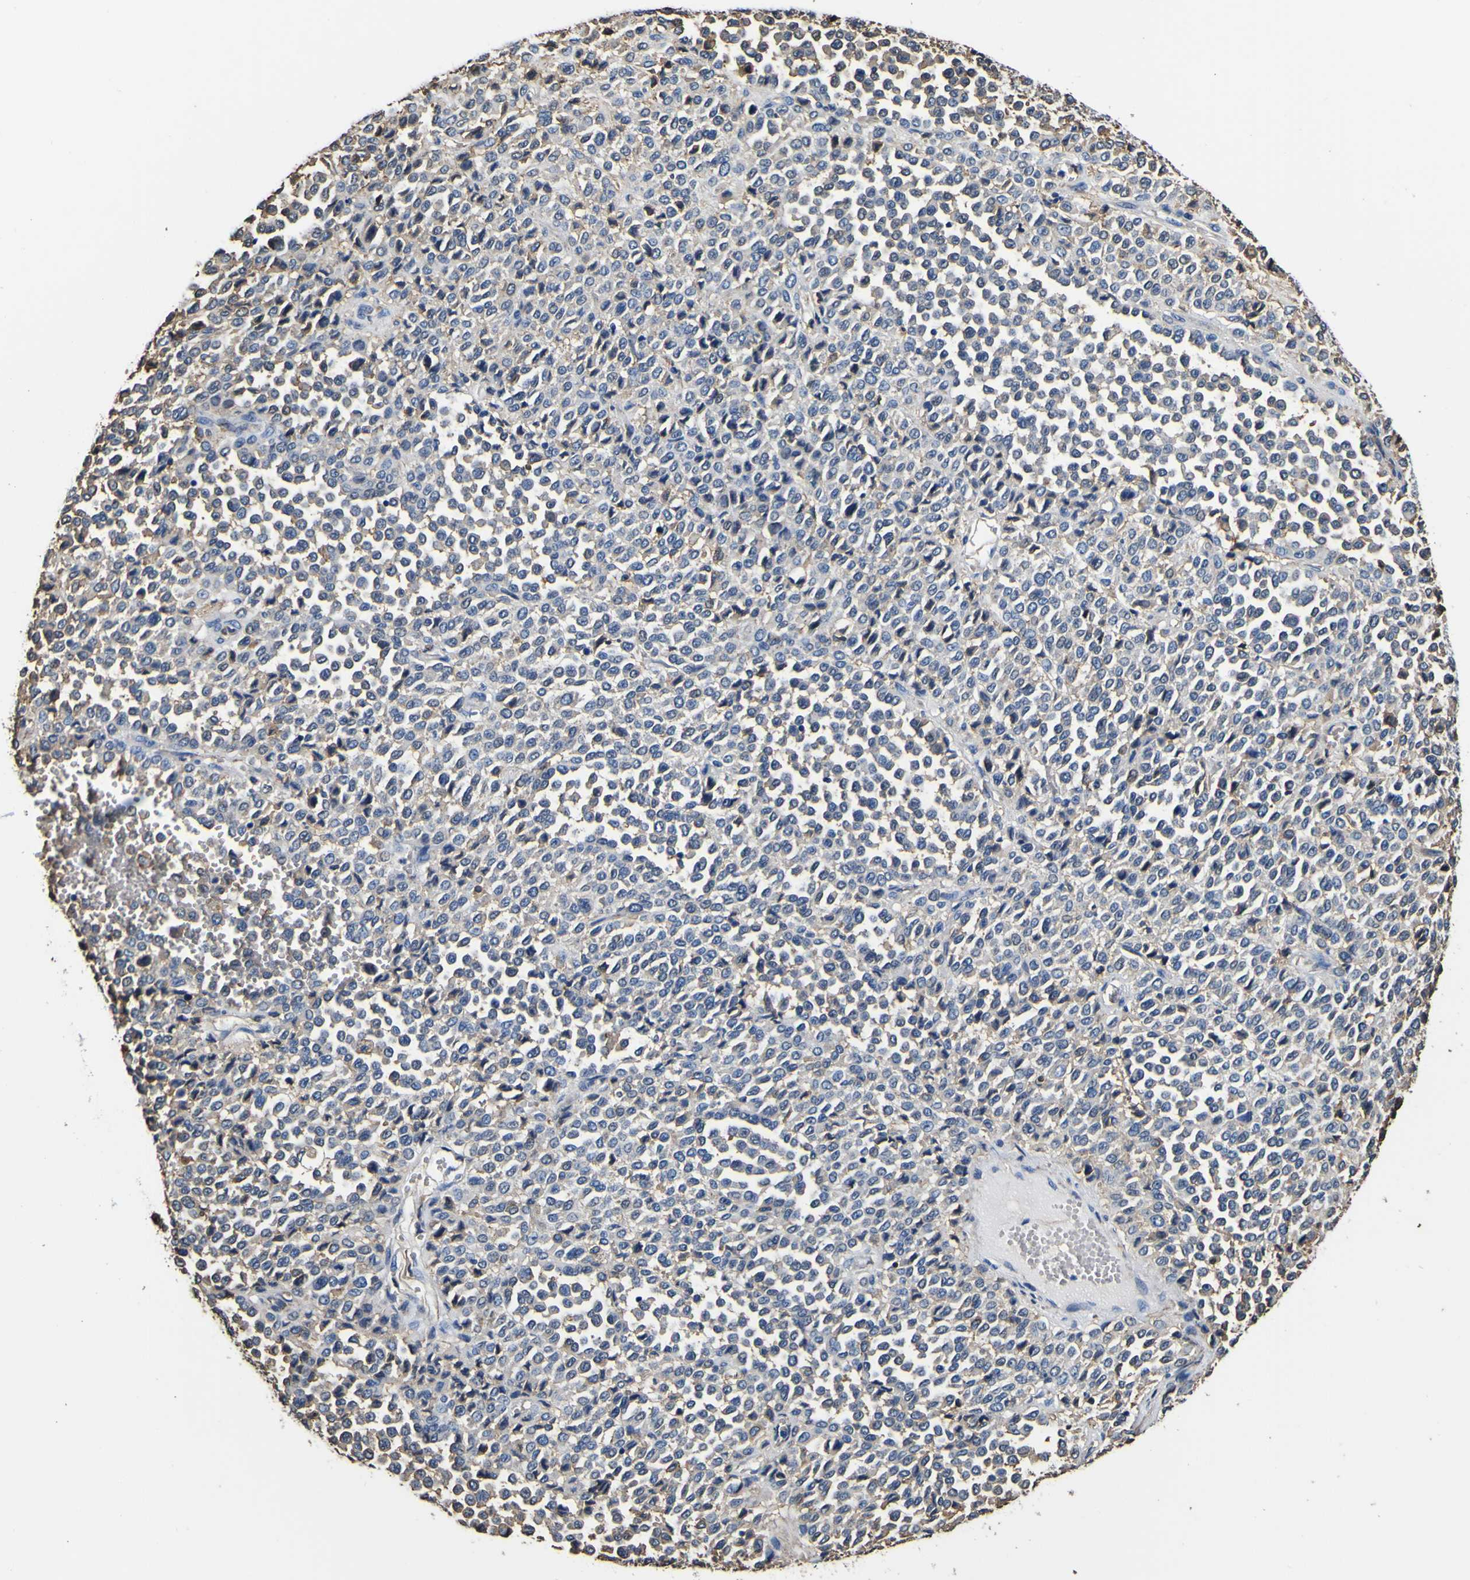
{"staining": {"intensity": "moderate", "quantity": "<25%", "location": "cytoplasmic/membranous"}, "tissue": "melanoma", "cell_type": "Tumor cells", "image_type": "cancer", "snomed": [{"axis": "morphology", "description": "Malignant melanoma, Metastatic site"}, {"axis": "topography", "description": "Pancreas"}], "caption": "Melanoma stained for a protein (brown) reveals moderate cytoplasmic/membranous positive positivity in about <25% of tumor cells.", "gene": "PXDN", "patient": {"sex": "female", "age": 30}}